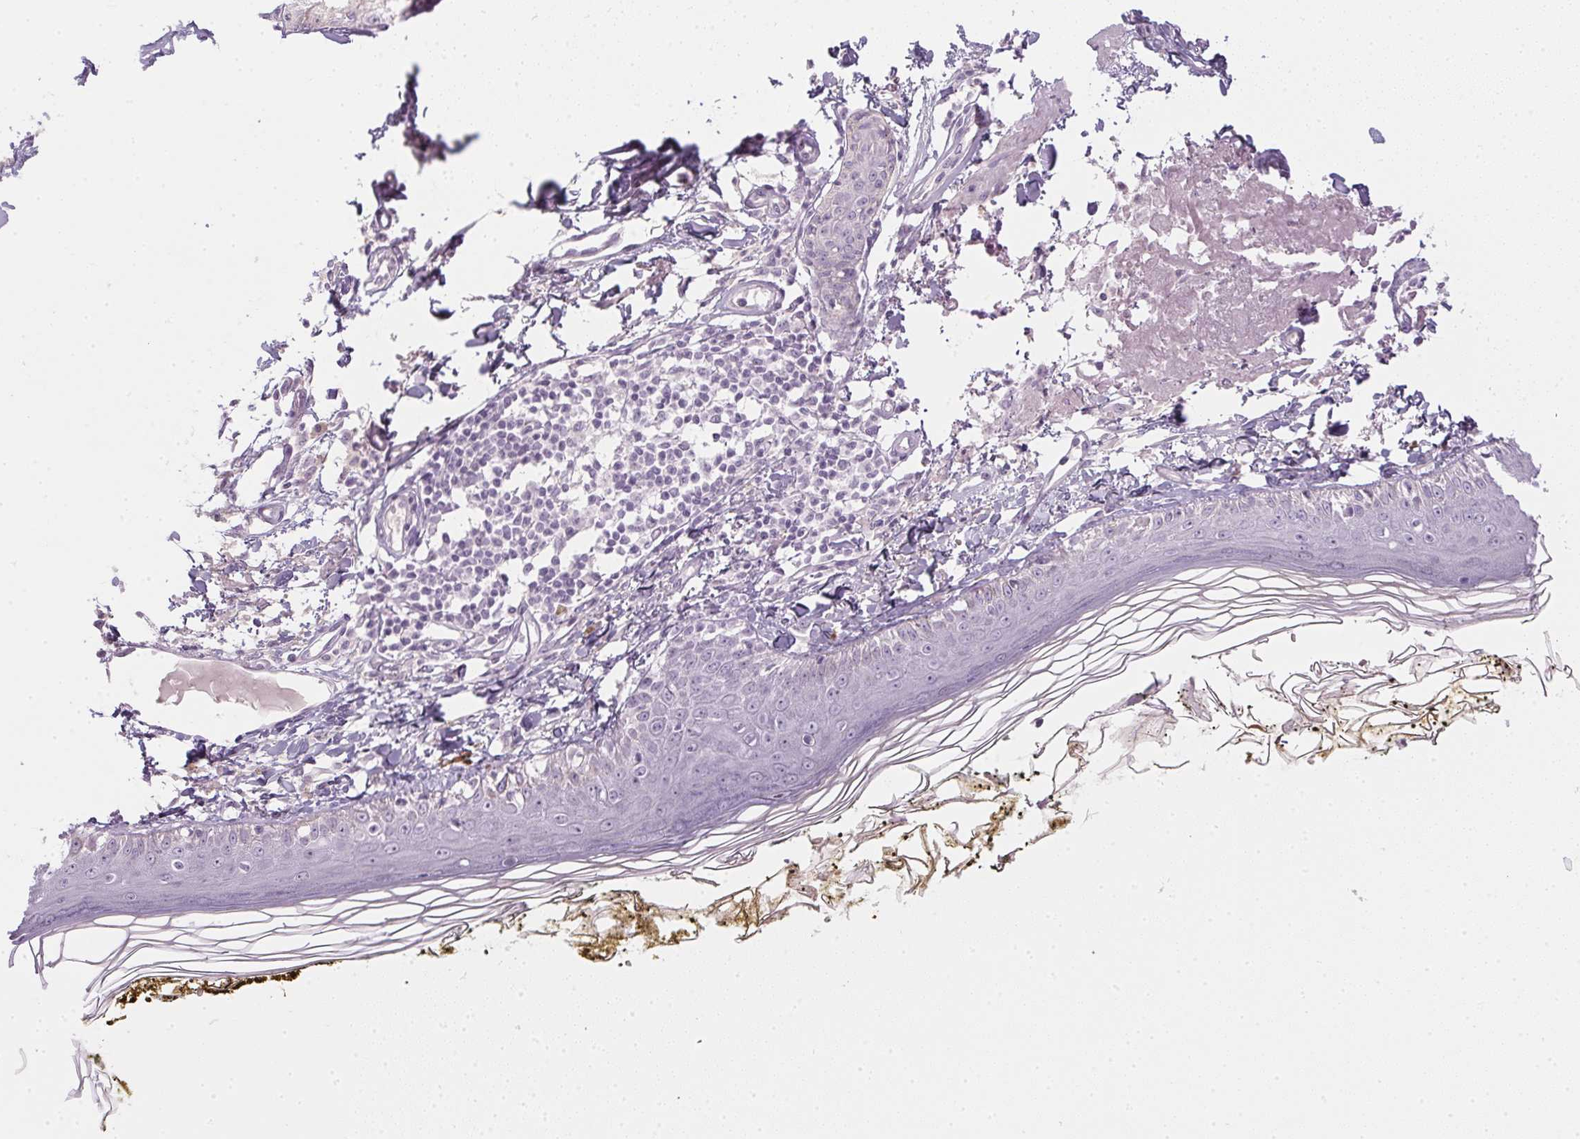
{"staining": {"intensity": "negative", "quantity": "none", "location": "none"}, "tissue": "skin", "cell_type": "Fibroblasts", "image_type": "normal", "snomed": [{"axis": "morphology", "description": "Normal tissue, NOS"}, {"axis": "topography", "description": "Skin"}], "caption": "Image shows no significant protein staining in fibroblasts of unremarkable skin. (Immunohistochemistry, brightfield microscopy, high magnification).", "gene": "PPY", "patient": {"sex": "male", "age": 76}}